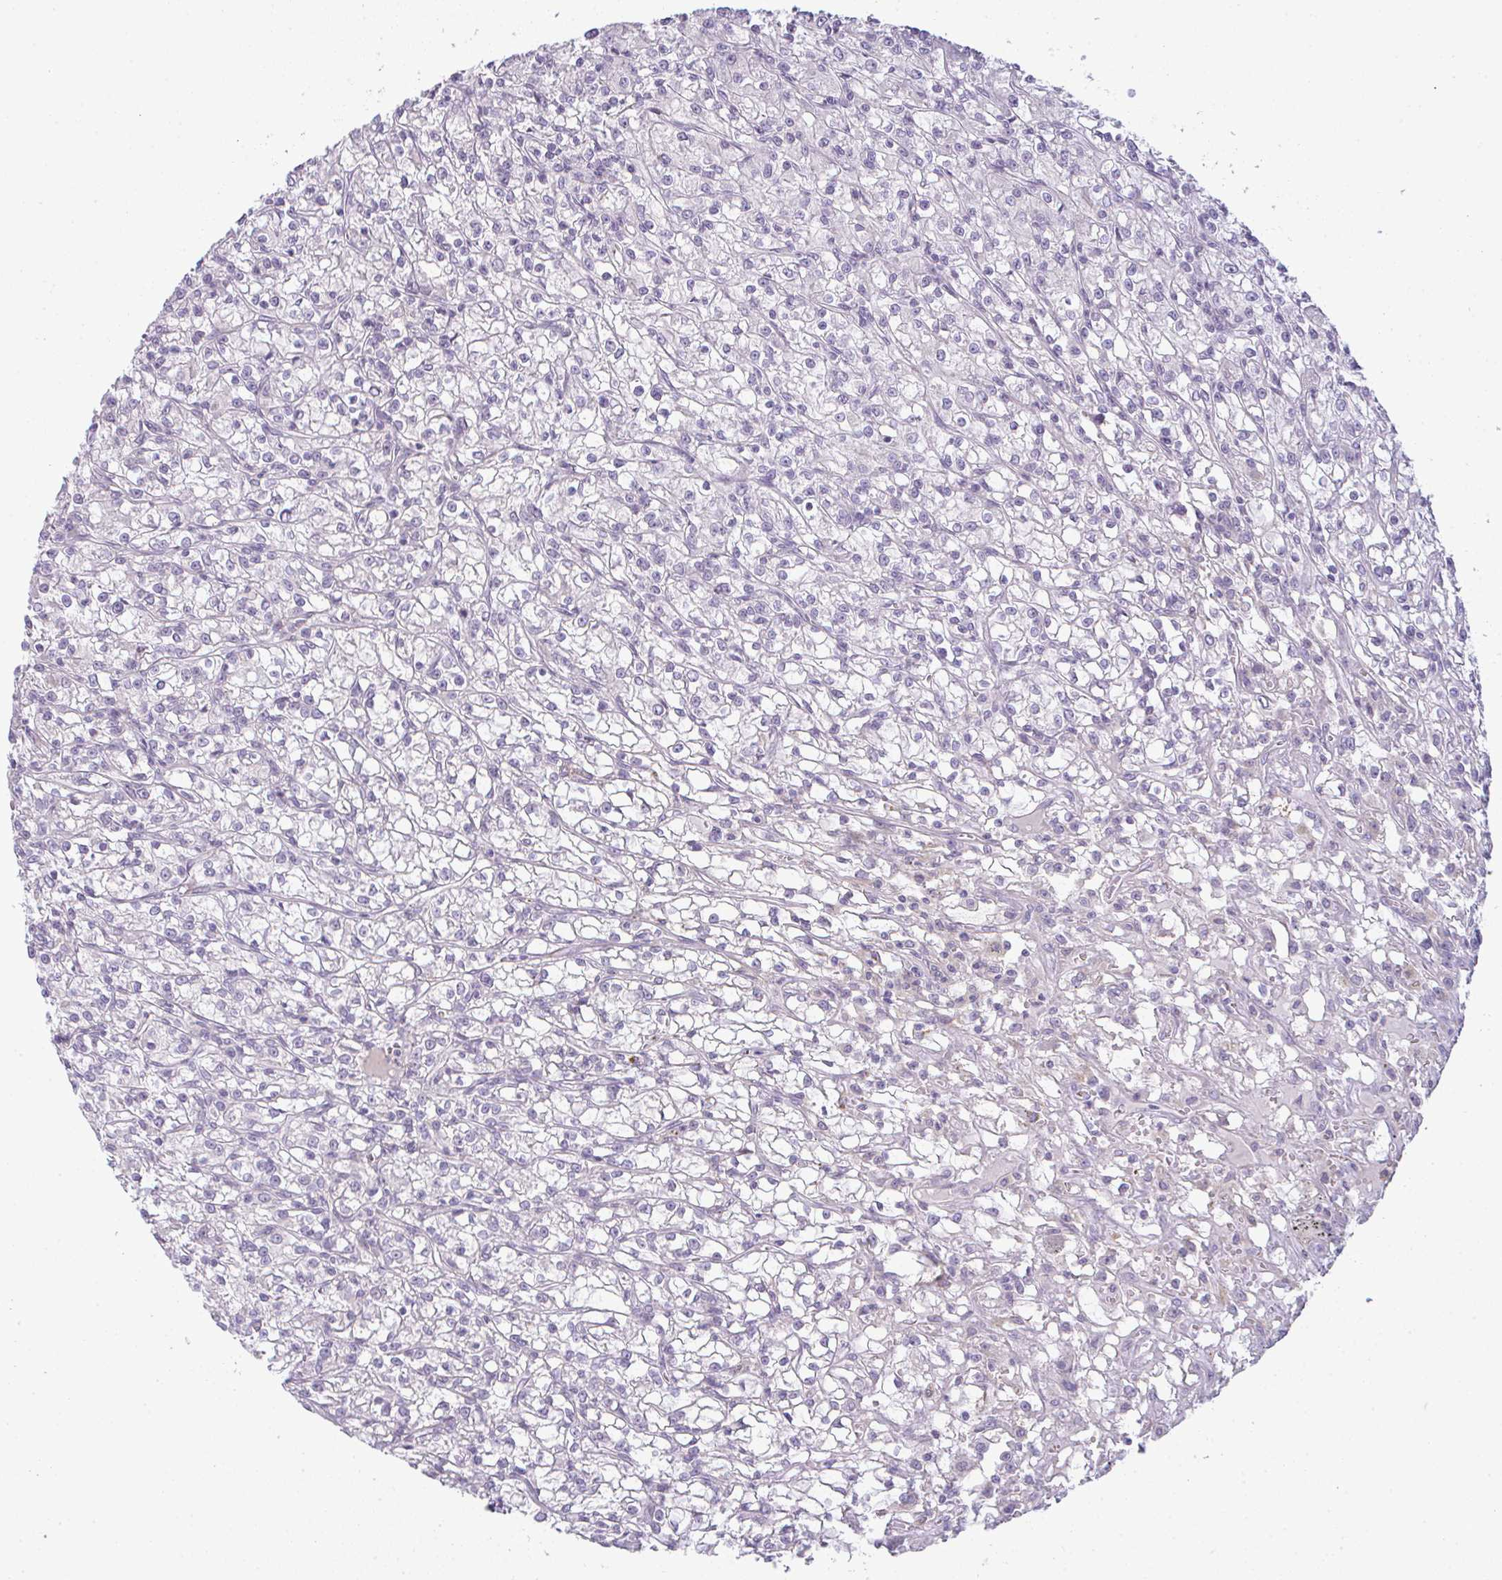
{"staining": {"intensity": "negative", "quantity": "none", "location": "none"}, "tissue": "renal cancer", "cell_type": "Tumor cells", "image_type": "cancer", "snomed": [{"axis": "morphology", "description": "Adenocarcinoma, NOS"}, {"axis": "topography", "description": "Kidney"}], "caption": "The micrograph demonstrates no significant expression in tumor cells of adenocarcinoma (renal). The staining is performed using DAB (3,3'-diaminobenzidine) brown chromogen with nuclei counter-stained in using hematoxylin.", "gene": "CSE1L", "patient": {"sex": "female", "age": 59}}